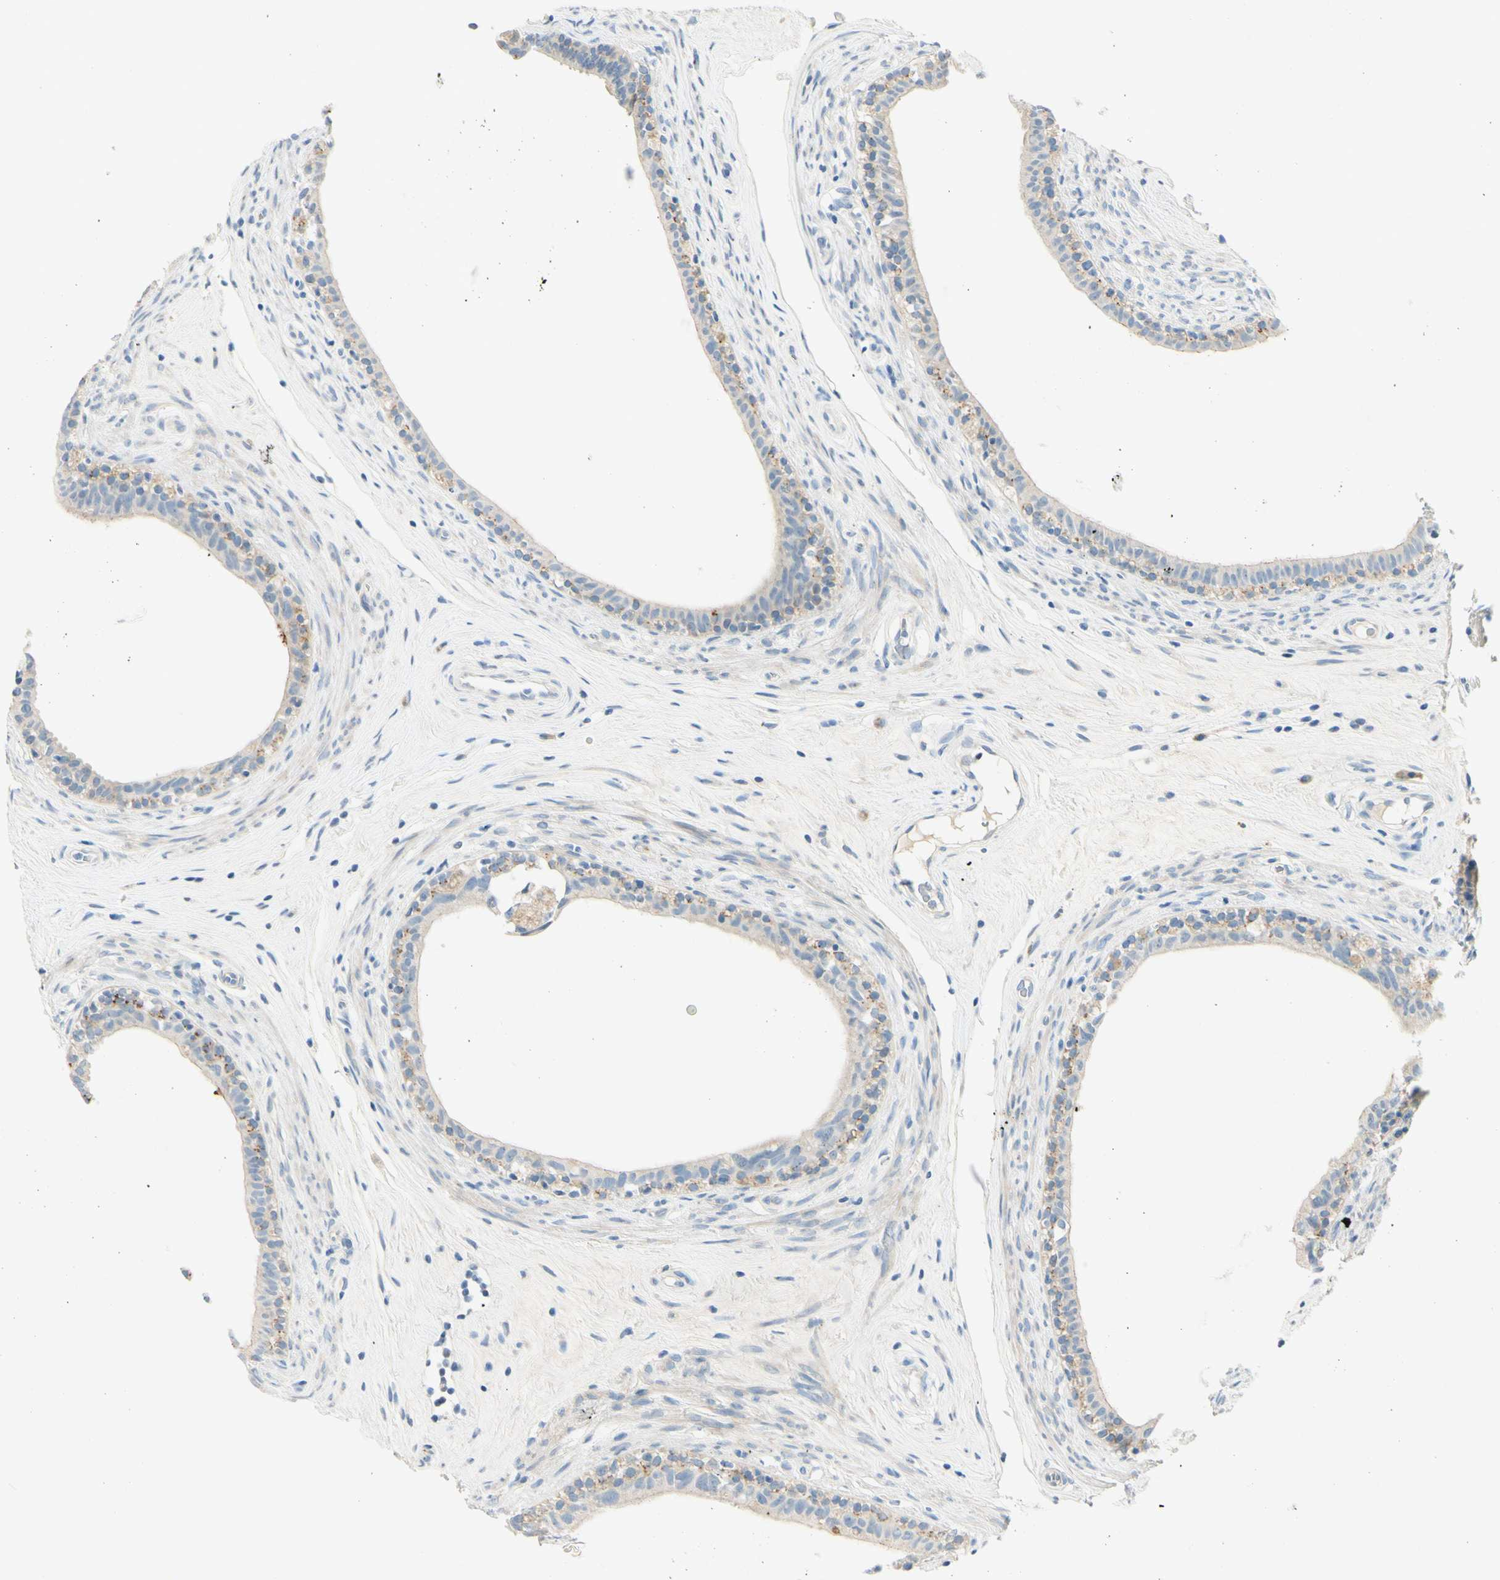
{"staining": {"intensity": "strong", "quantity": "25%-75%", "location": "cytoplasmic/membranous"}, "tissue": "epididymis", "cell_type": "Glandular cells", "image_type": "normal", "snomed": [{"axis": "morphology", "description": "Normal tissue, NOS"}, {"axis": "morphology", "description": "Inflammation, NOS"}, {"axis": "topography", "description": "Epididymis"}], "caption": "DAB (3,3'-diaminobenzidine) immunohistochemical staining of normal epididymis displays strong cytoplasmic/membranous protein staining in approximately 25%-75% of glandular cells. (brown staining indicates protein expression, while blue staining denotes nuclei).", "gene": "GALNT5", "patient": {"sex": "male", "age": 84}}